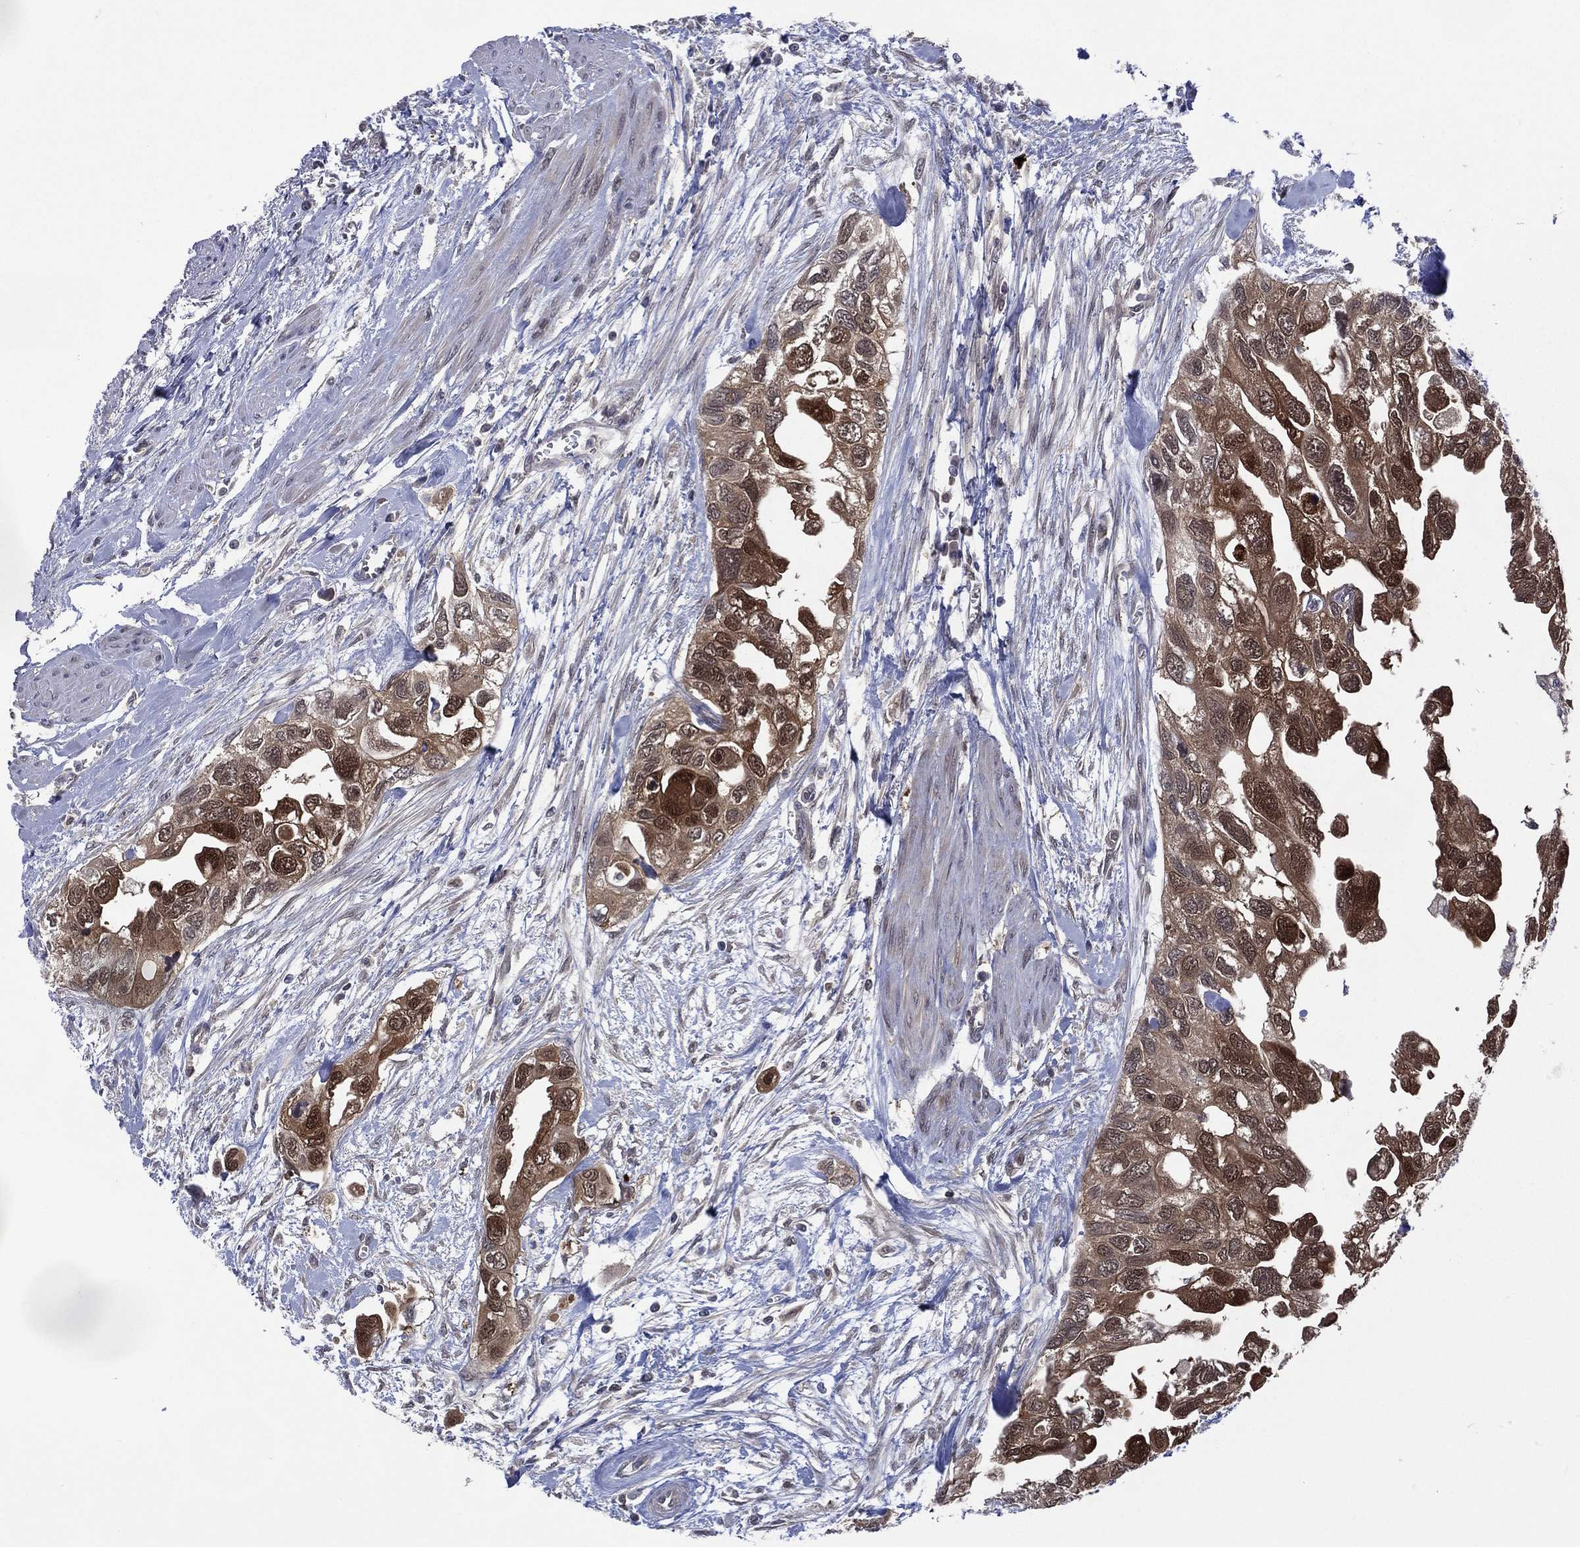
{"staining": {"intensity": "strong", "quantity": "25%-75%", "location": "cytoplasmic/membranous,nuclear"}, "tissue": "urothelial cancer", "cell_type": "Tumor cells", "image_type": "cancer", "snomed": [{"axis": "morphology", "description": "Urothelial carcinoma, High grade"}, {"axis": "topography", "description": "Urinary bladder"}], "caption": "An image showing strong cytoplasmic/membranous and nuclear staining in about 25%-75% of tumor cells in urothelial carcinoma (high-grade), as visualized by brown immunohistochemical staining.", "gene": "MTAP", "patient": {"sex": "male", "age": 59}}